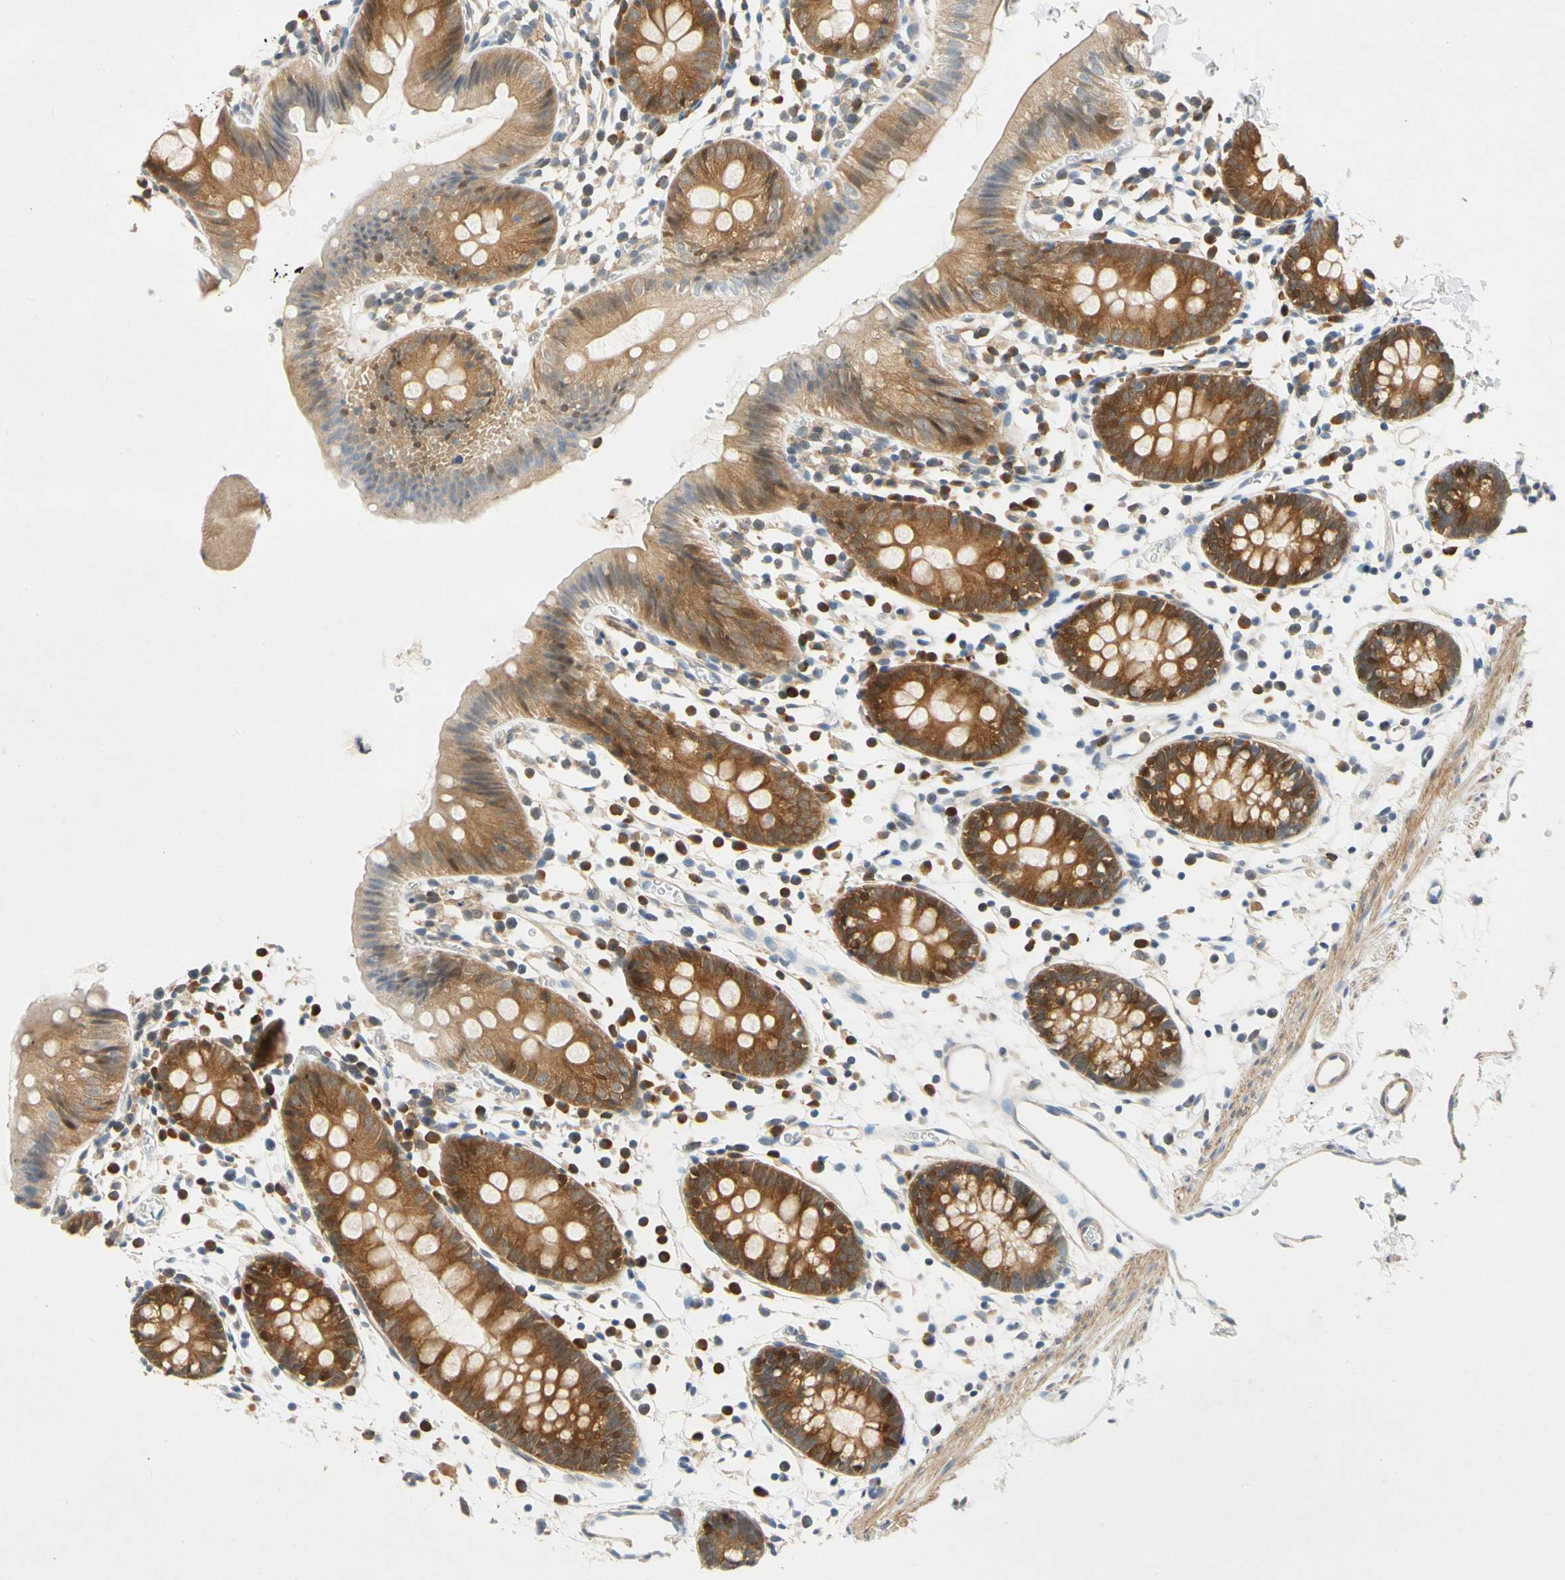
{"staining": {"intensity": "weak", "quantity": ">75%", "location": "cytoplasmic/membranous"}, "tissue": "colon", "cell_type": "Endothelial cells", "image_type": "normal", "snomed": [{"axis": "morphology", "description": "Normal tissue, NOS"}, {"axis": "topography", "description": "Colon"}], "caption": "Immunohistochemical staining of benign human colon reveals weak cytoplasmic/membranous protein staining in about >75% of endothelial cells.", "gene": "WIPI1", "patient": {"sex": "male", "age": 14}}